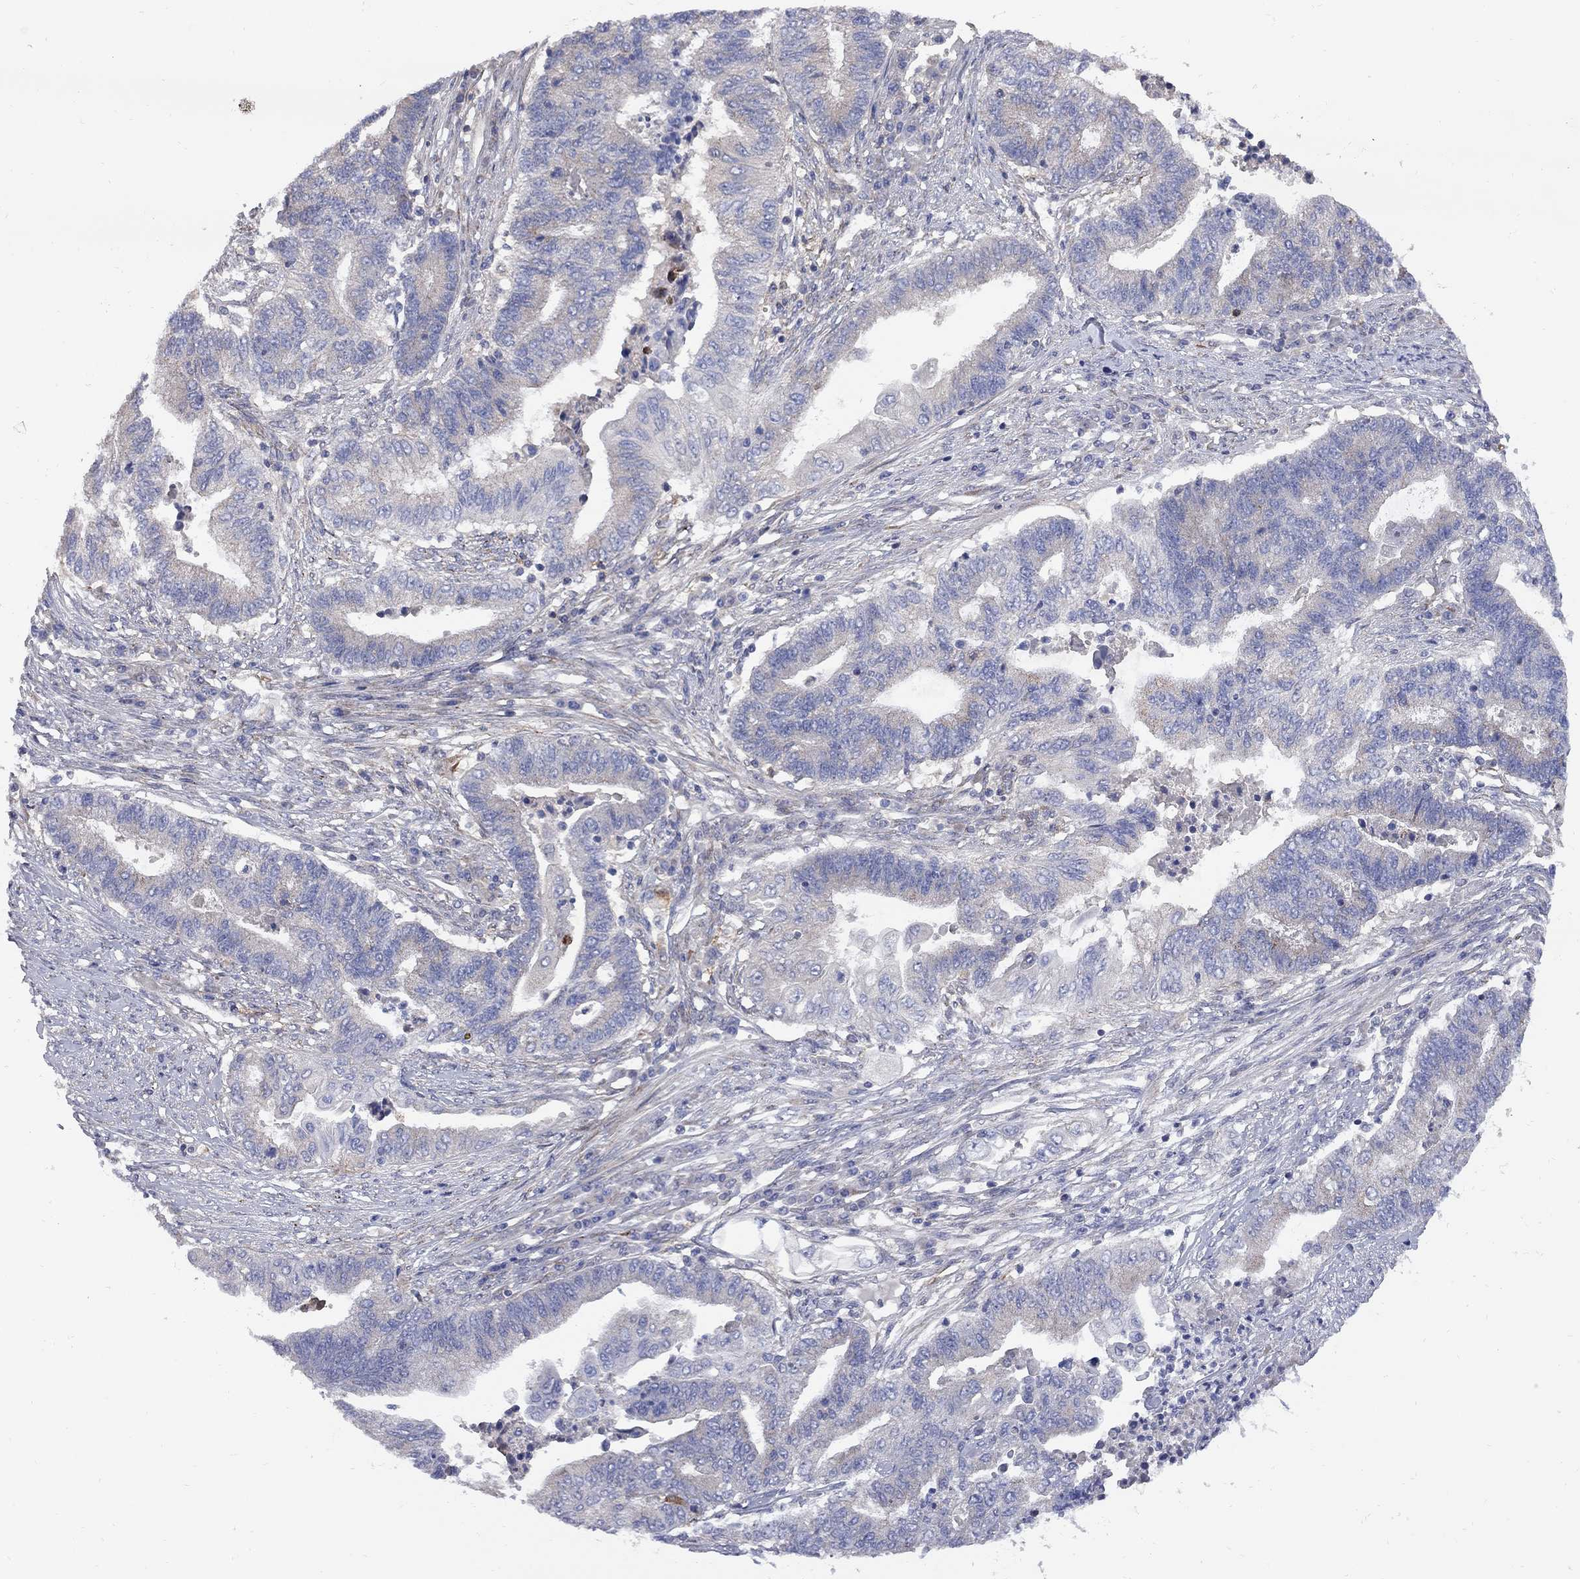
{"staining": {"intensity": "negative", "quantity": "none", "location": "none"}, "tissue": "endometrial cancer", "cell_type": "Tumor cells", "image_type": "cancer", "snomed": [{"axis": "morphology", "description": "Adenocarcinoma, NOS"}, {"axis": "topography", "description": "Uterus"}, {"axis": "topography", "description": "Endometrium"}], "caption": "This is an immunohistochemistry histopathology image of human endometrial adenocarcinoma. There is no staining in tumor cells.", "gene": "MTHFR", "patient": {"sex": "female", "age": 54}}